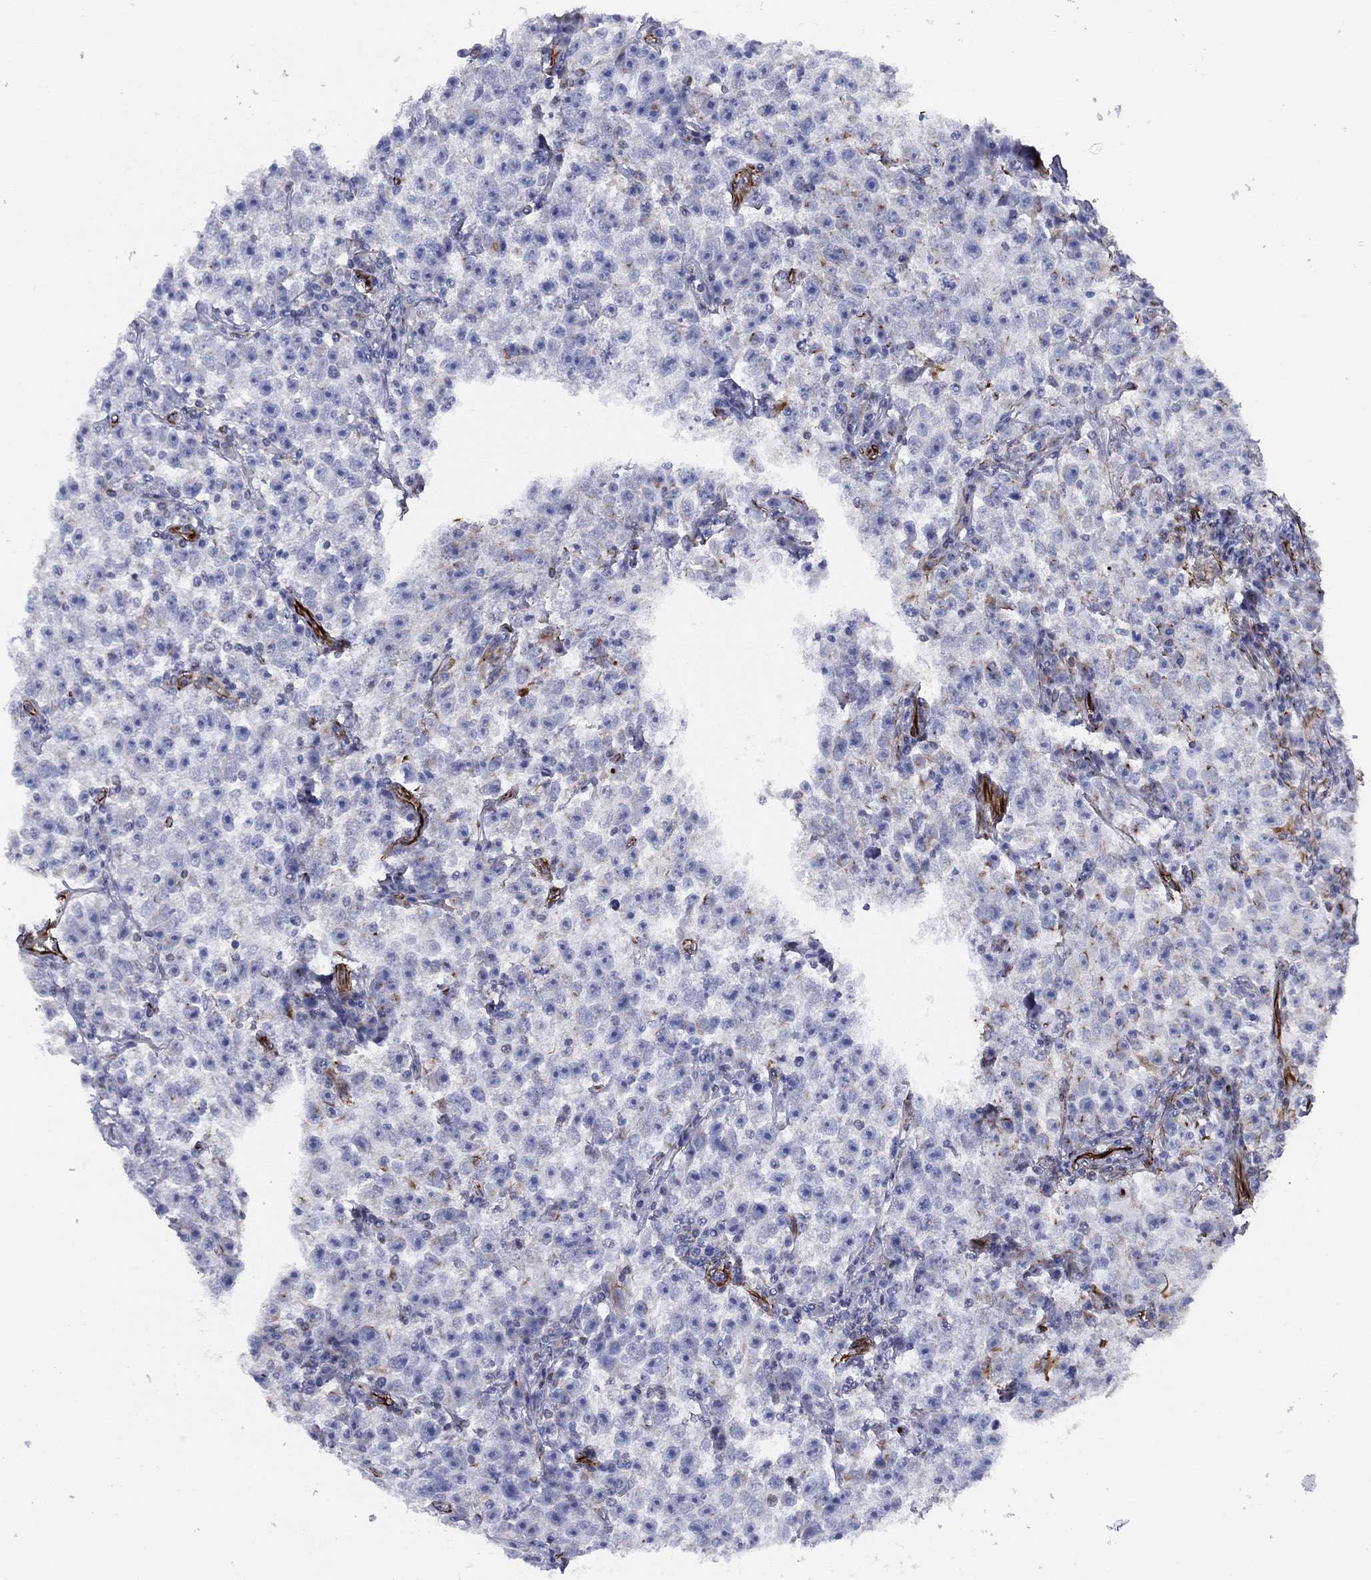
{"staining": {"intensity": "negative", "quantity": "none", "location": "none"}, "tissue": "testis cancer", "cell_type": "Tumor cells", "image_type": "cancer", "snomed": [{"axis": "morphology", "description": "Seminoma, NOS"}, {"axis": "topography", "description": "Testis"}], "caption": "The histopathology image demonstrates no staining of tumor cells in testis cancer.", "gene": "MAS1", "patient": {"sex": "male", "age": 22}}